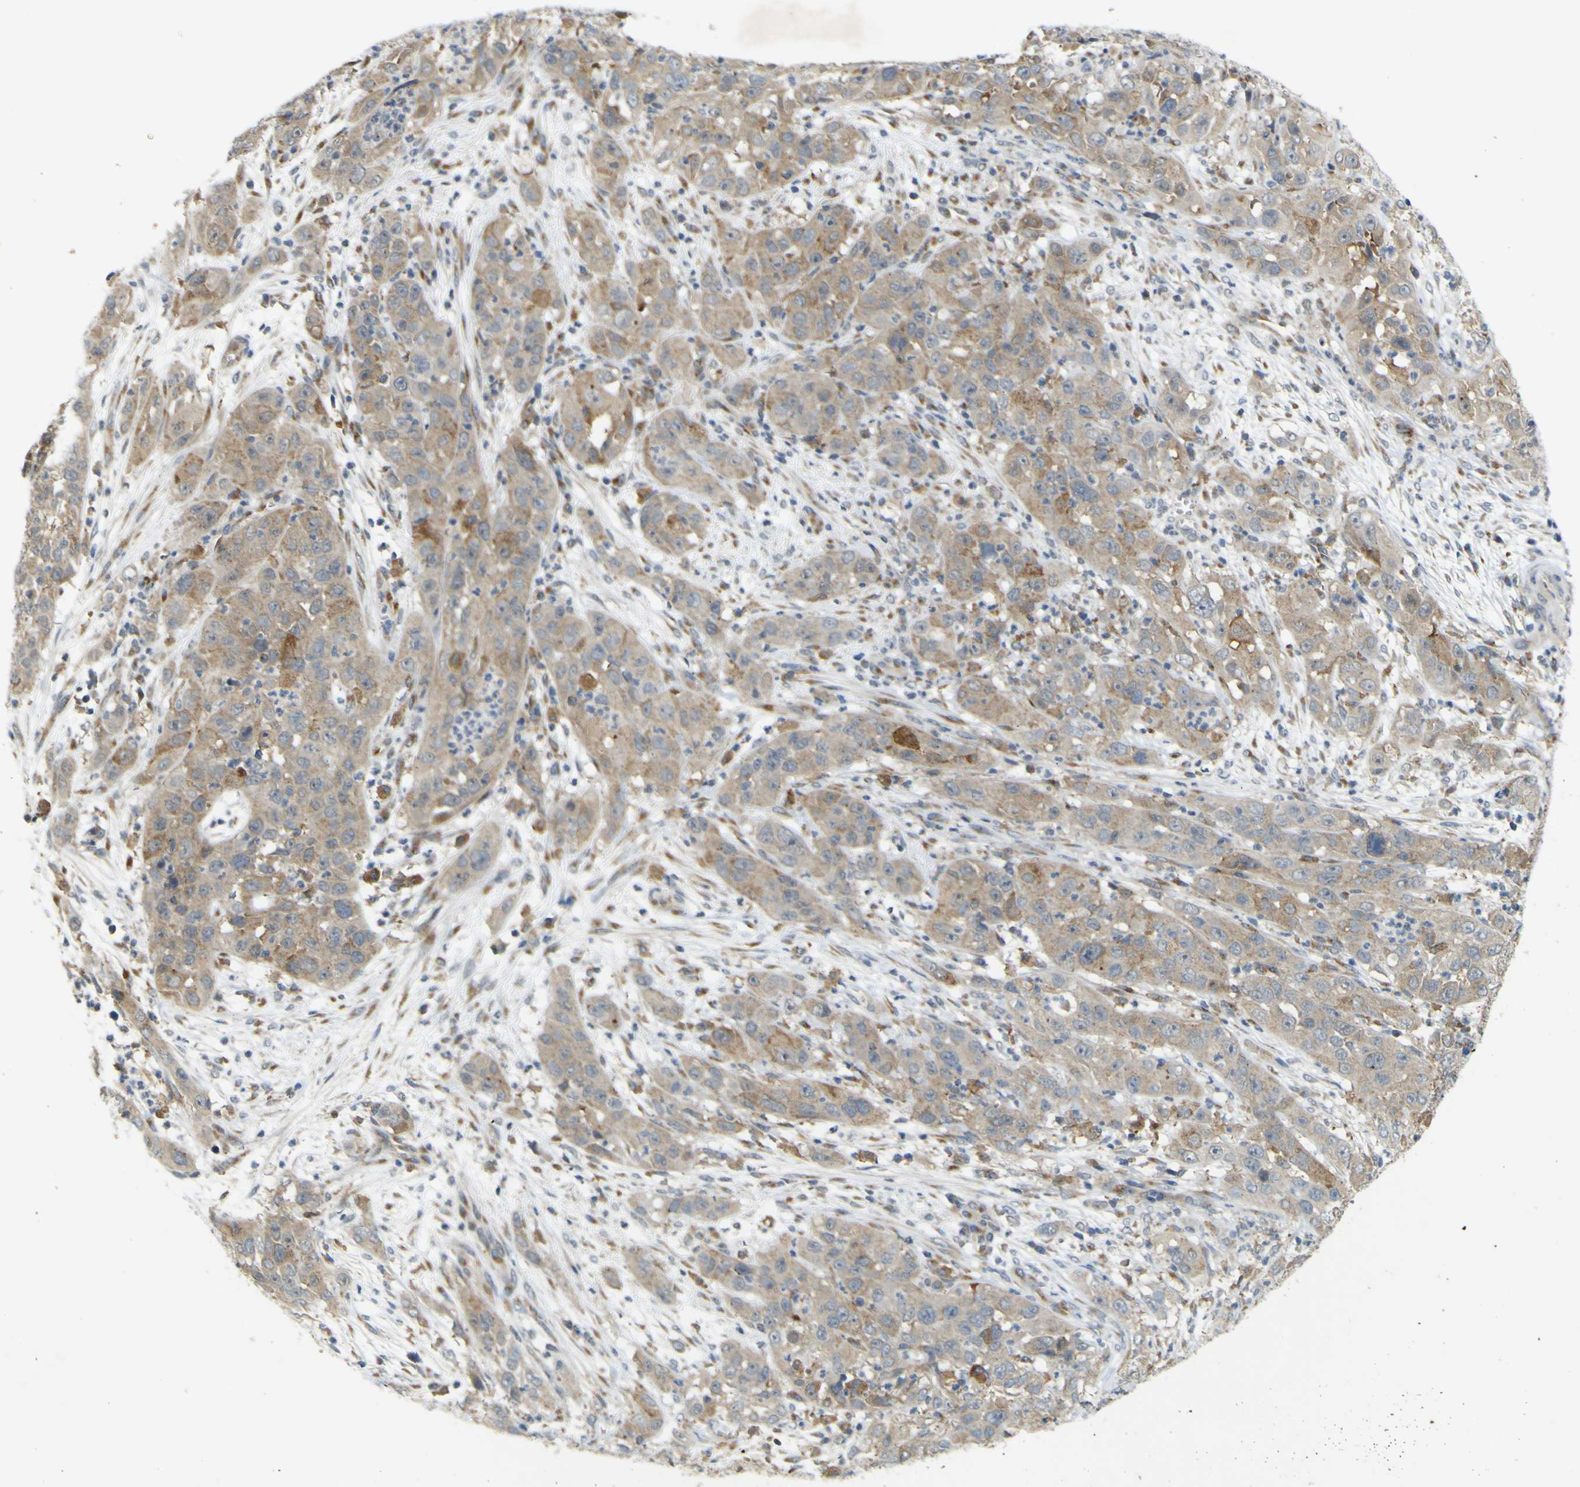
{"staining": {"intensity": "weak", "quantity": "25%-75%", "location": "cytoplasmic/membranous,nuclear"}, "tissue": "cervical cancer", "cell_type": "Tumor cells", "image_type": "cancer", "snomed": [{"axis": "morphology", "description": "Squamous cell carcinoma, NOS"}, {"axis": "topography", "description": "Cervix"}], "caption": "Brown immunohistochemical staining in human cervical squamous cell carcinoma shows weak cytoplasmic/membranous and nuclear staining in about 25%-75% of tumor cells. The staining was performed using DAB (3,3'-diaminobenzidine) to visualize the protein expression in brown, while the nuclei were stained in blue with hematoxylin (Magnification: 20x).", "gene": "IGF2R", "patient": {"sex": "female", "age": 32}}